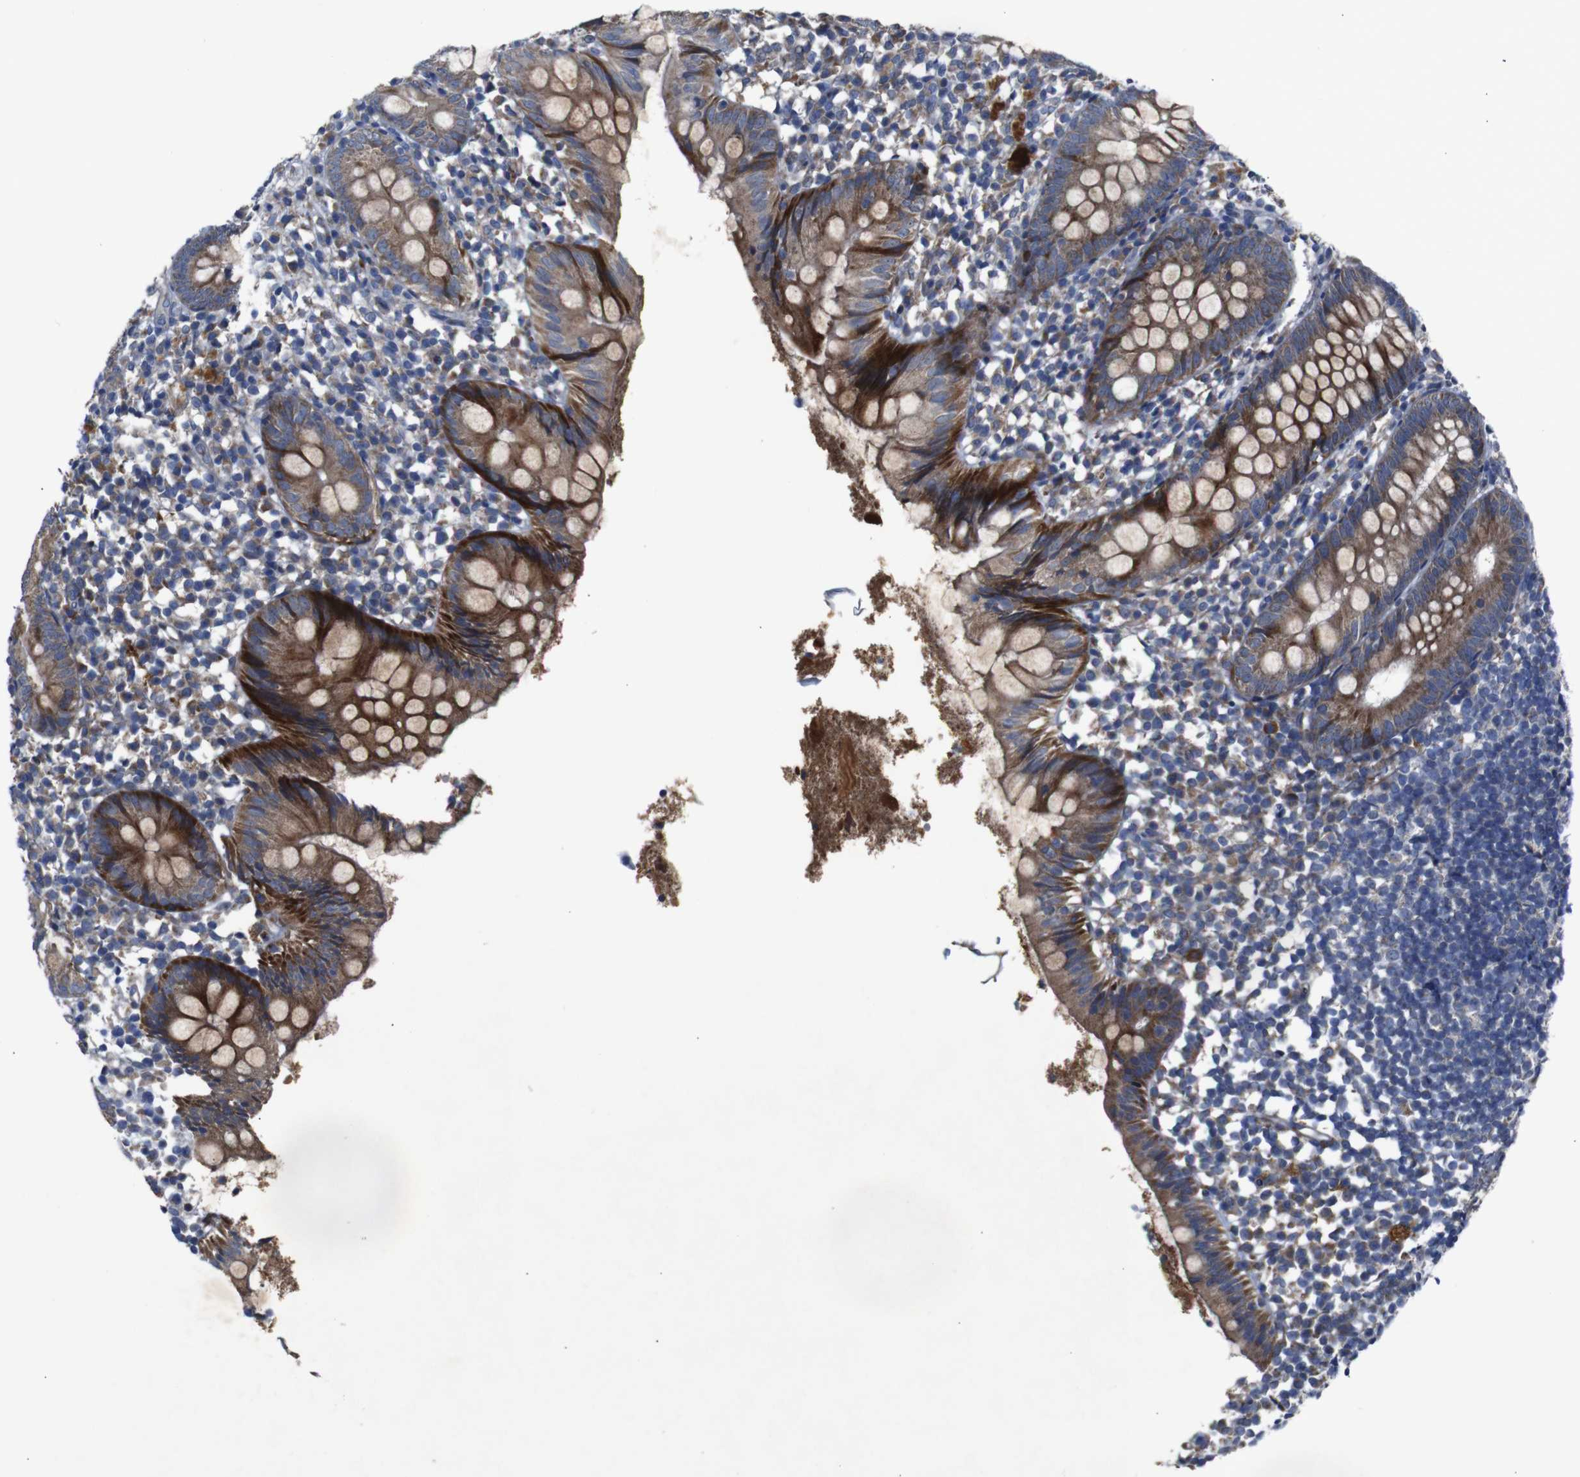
{"staining": {"intensity": "moderate", "quantity": ">75%", "location": "cytoplasmic/membranous"}, "tissue": "appendix", "cell_type": "Glandular cells", "image_type": "normal", "snomed": [{"axis": "morphology", "description": "Normal tissue, NOS"}, {"axis": "topography", "description": "Appendix"}], "caption": "This is a photomicrograph of immunohistochemistry (IHC) staining of unremarkable appendix, which shows moderate expression in the cytoplasmic/membranous of glandular cells.", "gene": "CHST10", "patient": {"sex": "female", "age": 20}}